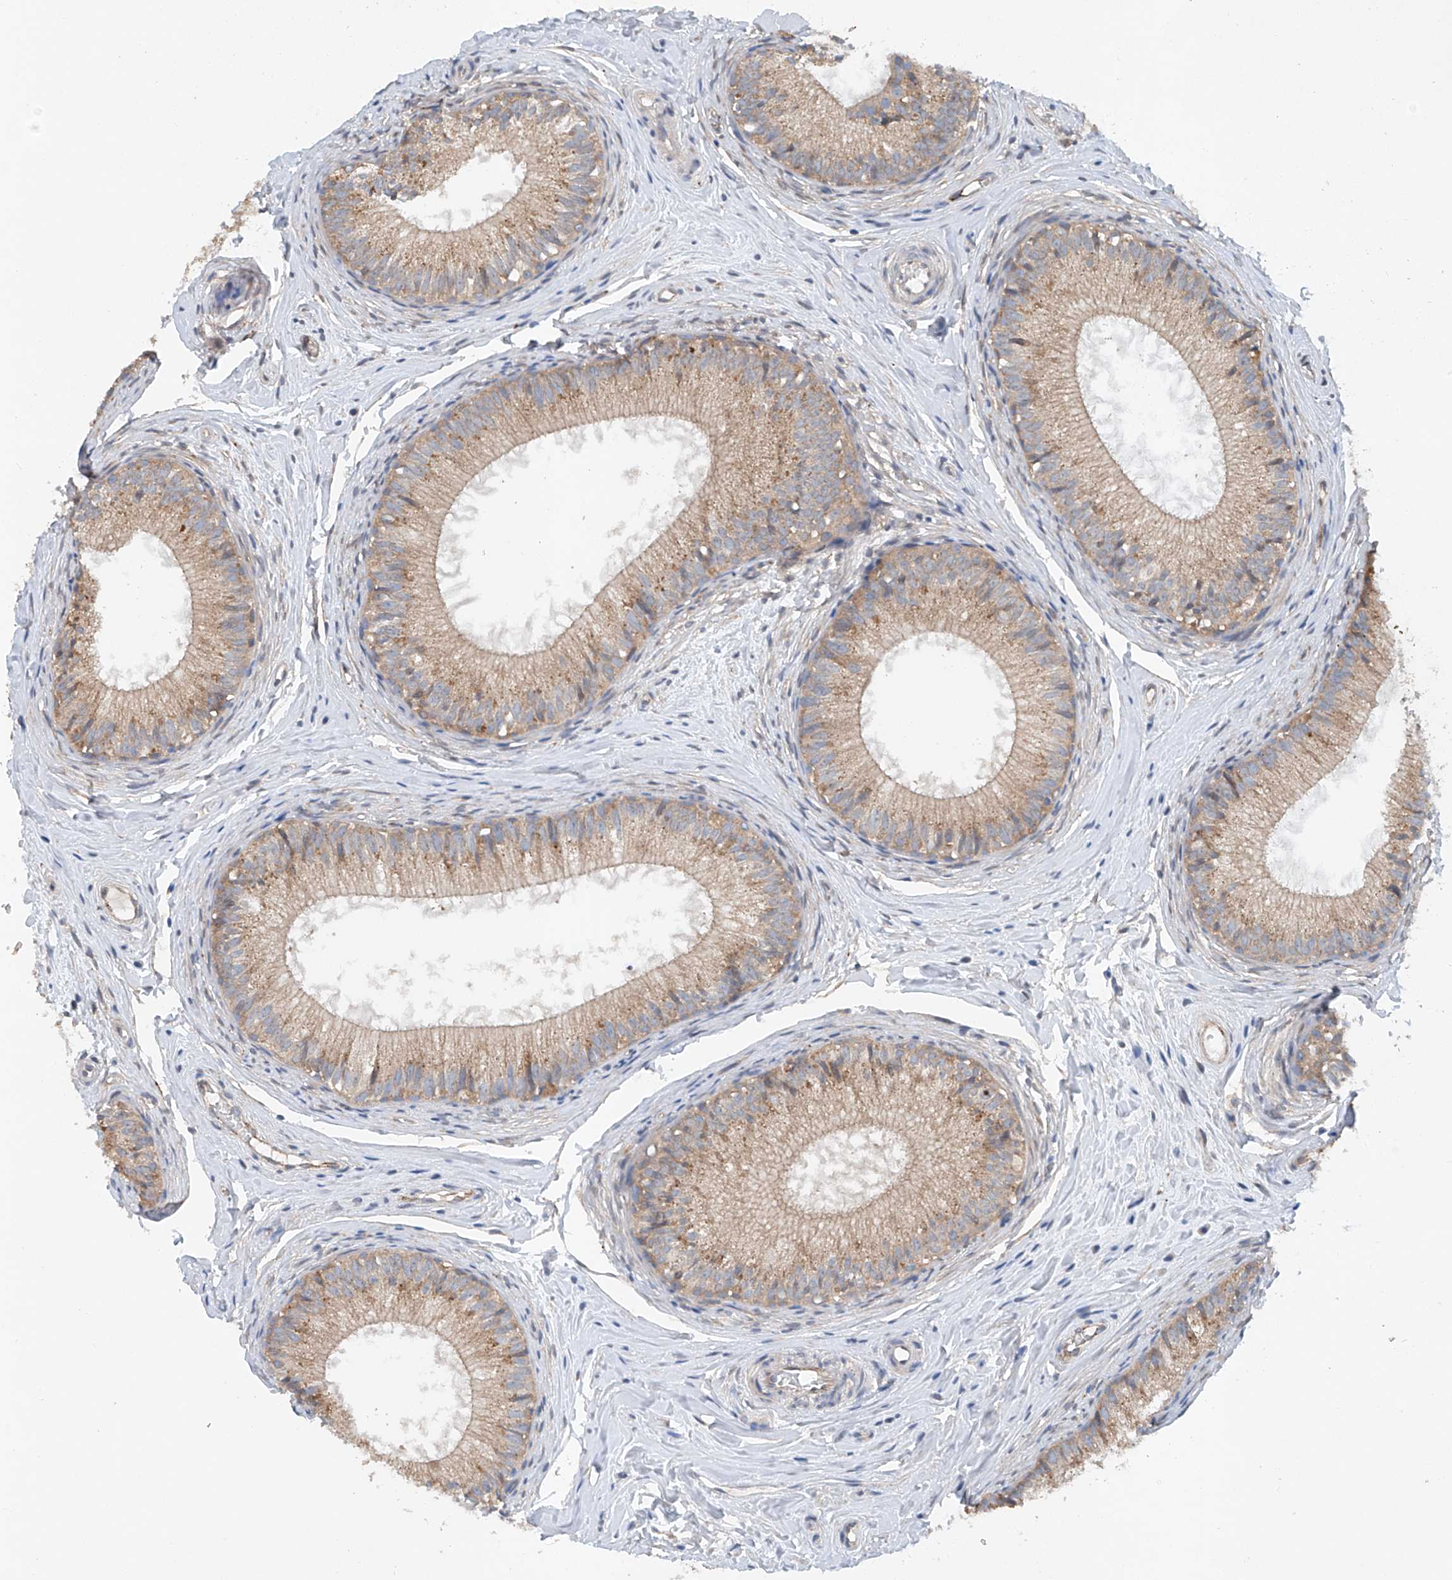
{"staining": {"intensity": "moderate", "quantity": ">75%", "location": "cytoplasmic/membranous"}, "tissue": "epididymis", "cell_type": "Glandular cells", "image_type": "normal", "snomed": [{"axis": "morphology", "description": "Normal tissue, NOS"}, {"axis": "topography", "description": "Epididymis"}], "caption": "Protein expression analysis of normal epididymis exhibits moderate cytoplasmic/membranous staining in approximately >75% of glandular cells. The protein of interest is stained brown, and the nuclei are stained in blue (DAB IHC with brightfield microscopy, high magnification).", "gene": "CEP85L", "patient": {"sex": "male", "age": 34}}